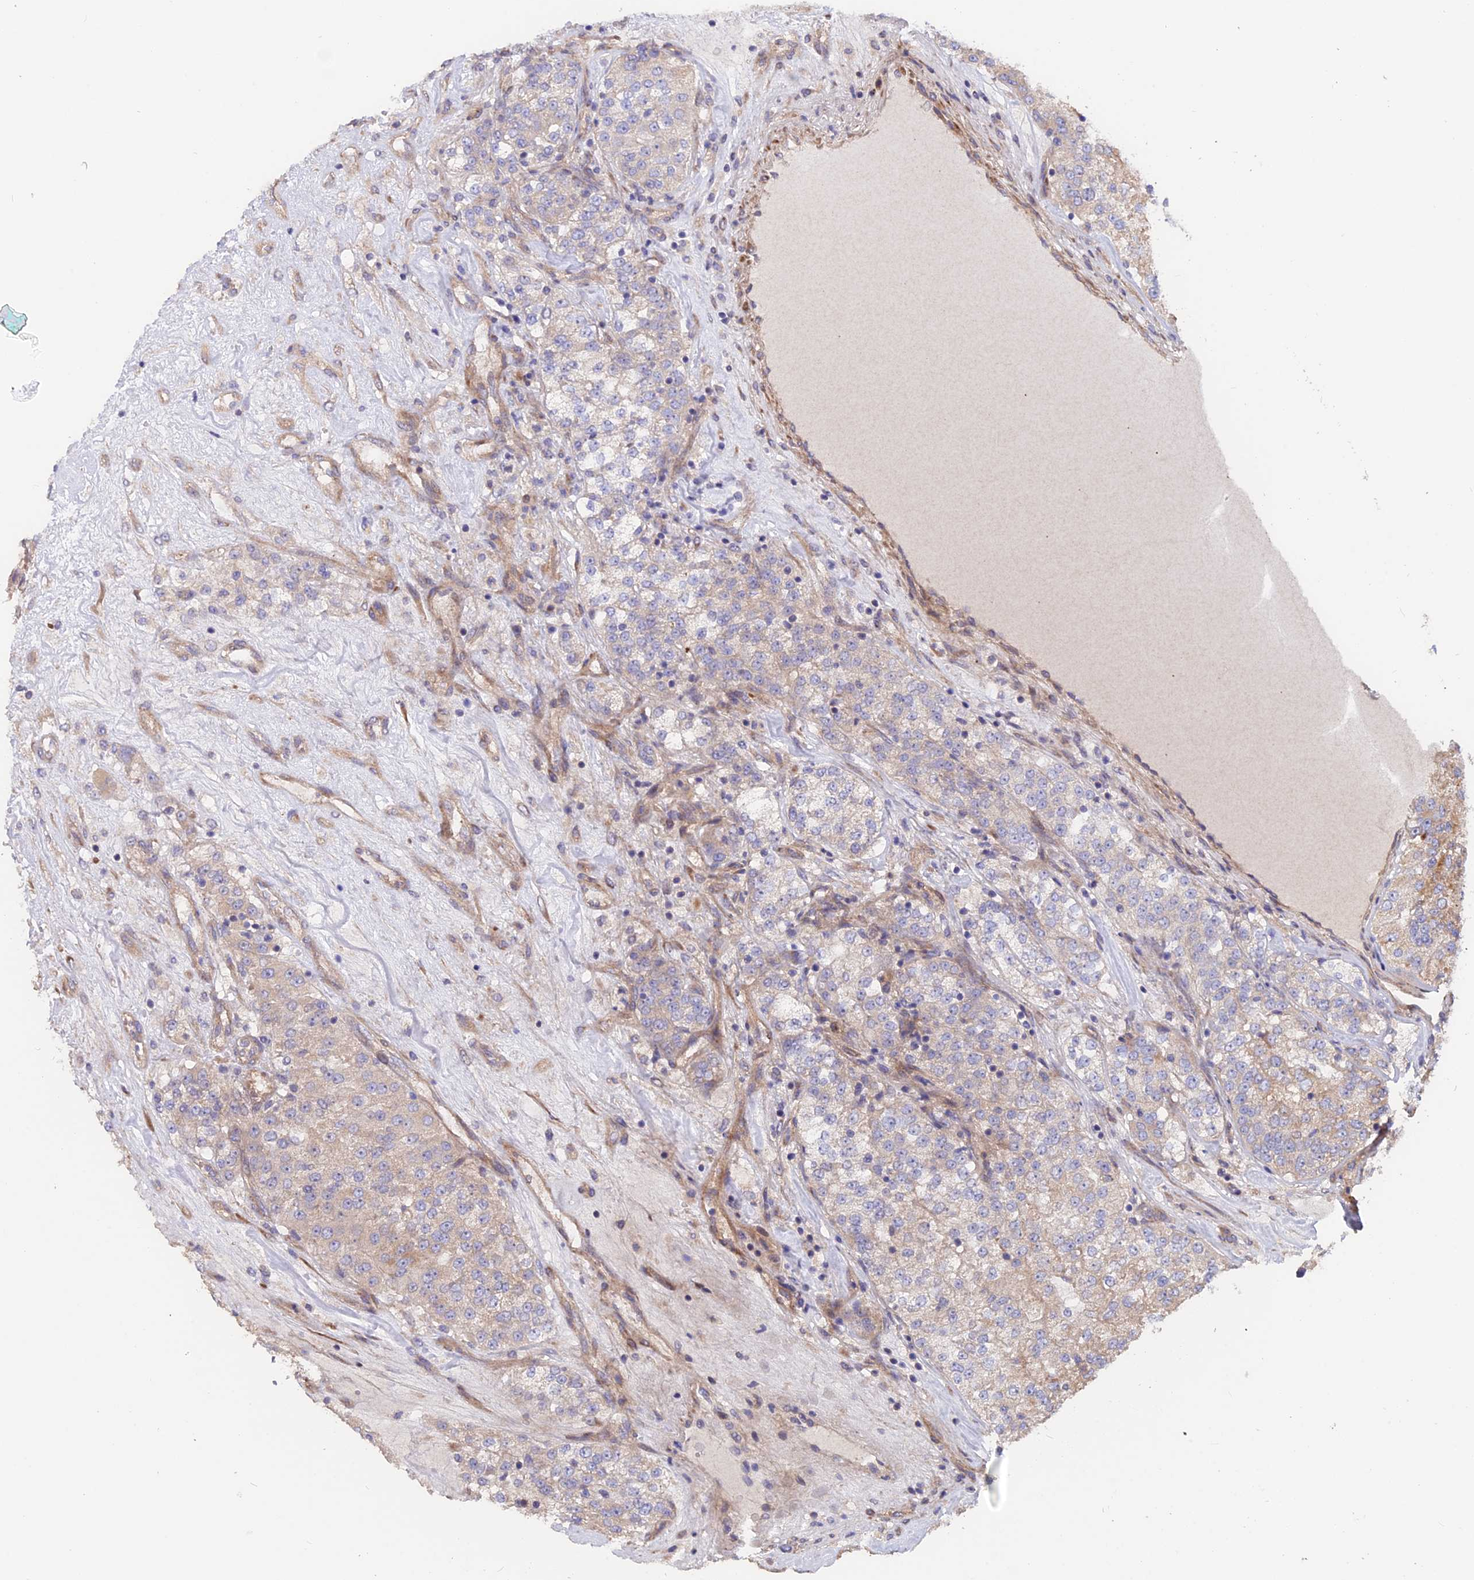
{"staining": {"intensity": "moderate", "quantity": "25%-75%", "location": "cytoplasmic/membranous"}, "tissue": "renal cancer", "cell_type": "Tumor cells", "image_type": "cancer", "snomed": [{"axis": "morphology", "description": "Adenocarcinoma, NOS"}, {"axis": "topography", "description": "Kidney"}], "caption": "DAB immunohistochemical staining of adenocarcinoma (renal) reveals moderate cytoplasmic/membranous protein expression in about 25%-75% of tumor cells.", "gene": "HYCC1", "patient": {"sex": "female", "age": 63}}